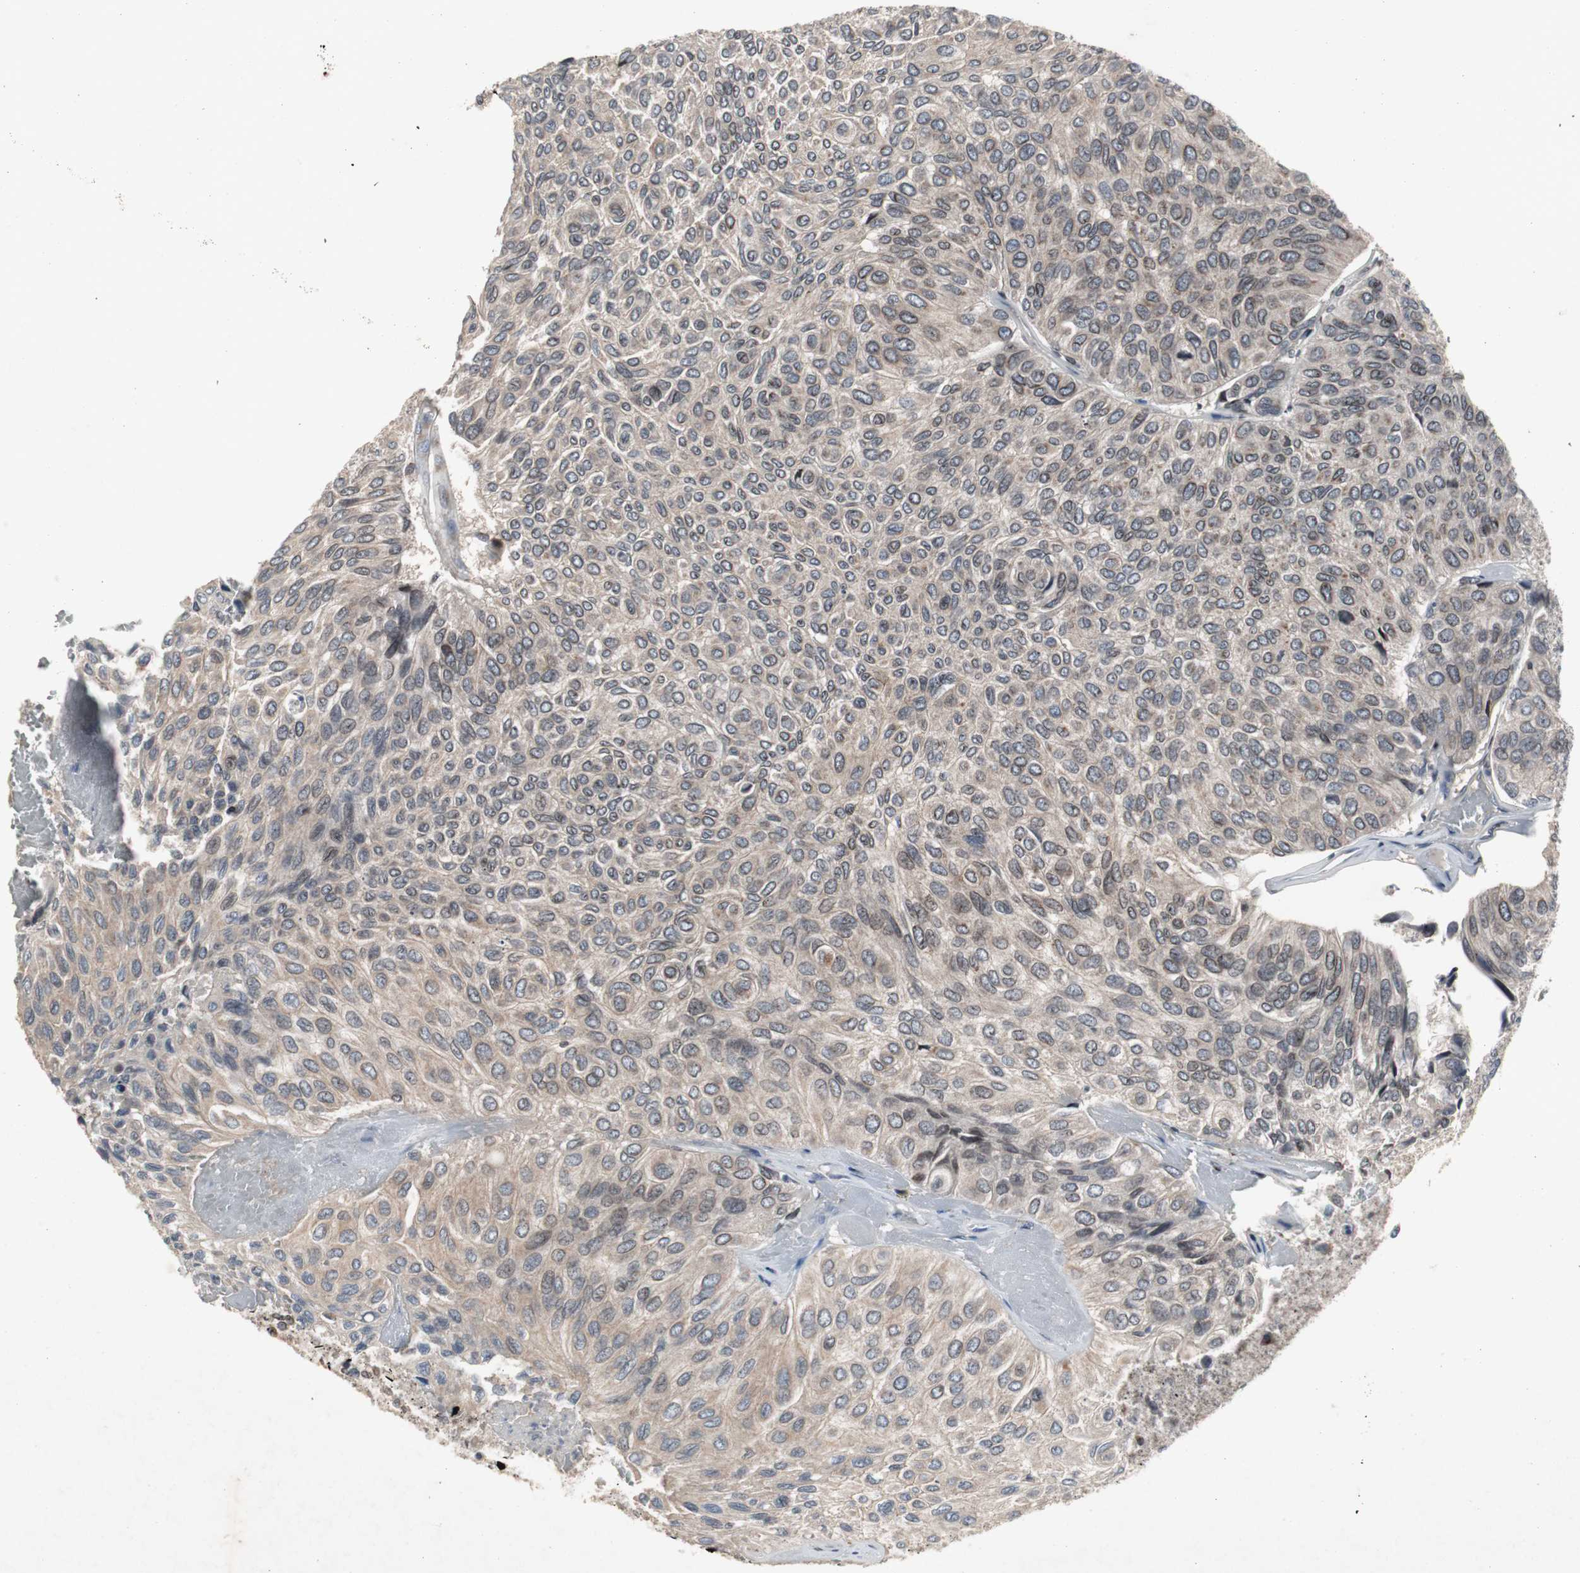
{"staining": {"intensity": "weak", "quantity": ">75%", "location": "cytoplasmic/membranous"}, "tissue": "urothelial cancer", "cell_type": "Tumor cells", "image_type": "cancer", "snomed": [{"axis": "morphology", "description": "Urothelial carcinoma, High grade"}, {"axis": "topography", "description": "Urinary bladder"}], "caption": "IHC micrograph of neoplastic tissue: human high-grade urothelial carcinoma stained using immunohistochemistry (IHC) shows low levels of weak protein expression localized specifically in the cytoplasmic/membranous of tumor cells, appearing as a cytoplasmic/membranous brown color.", "gene": "ZNF396", "patient": {"sex": "male", "age": 66}}